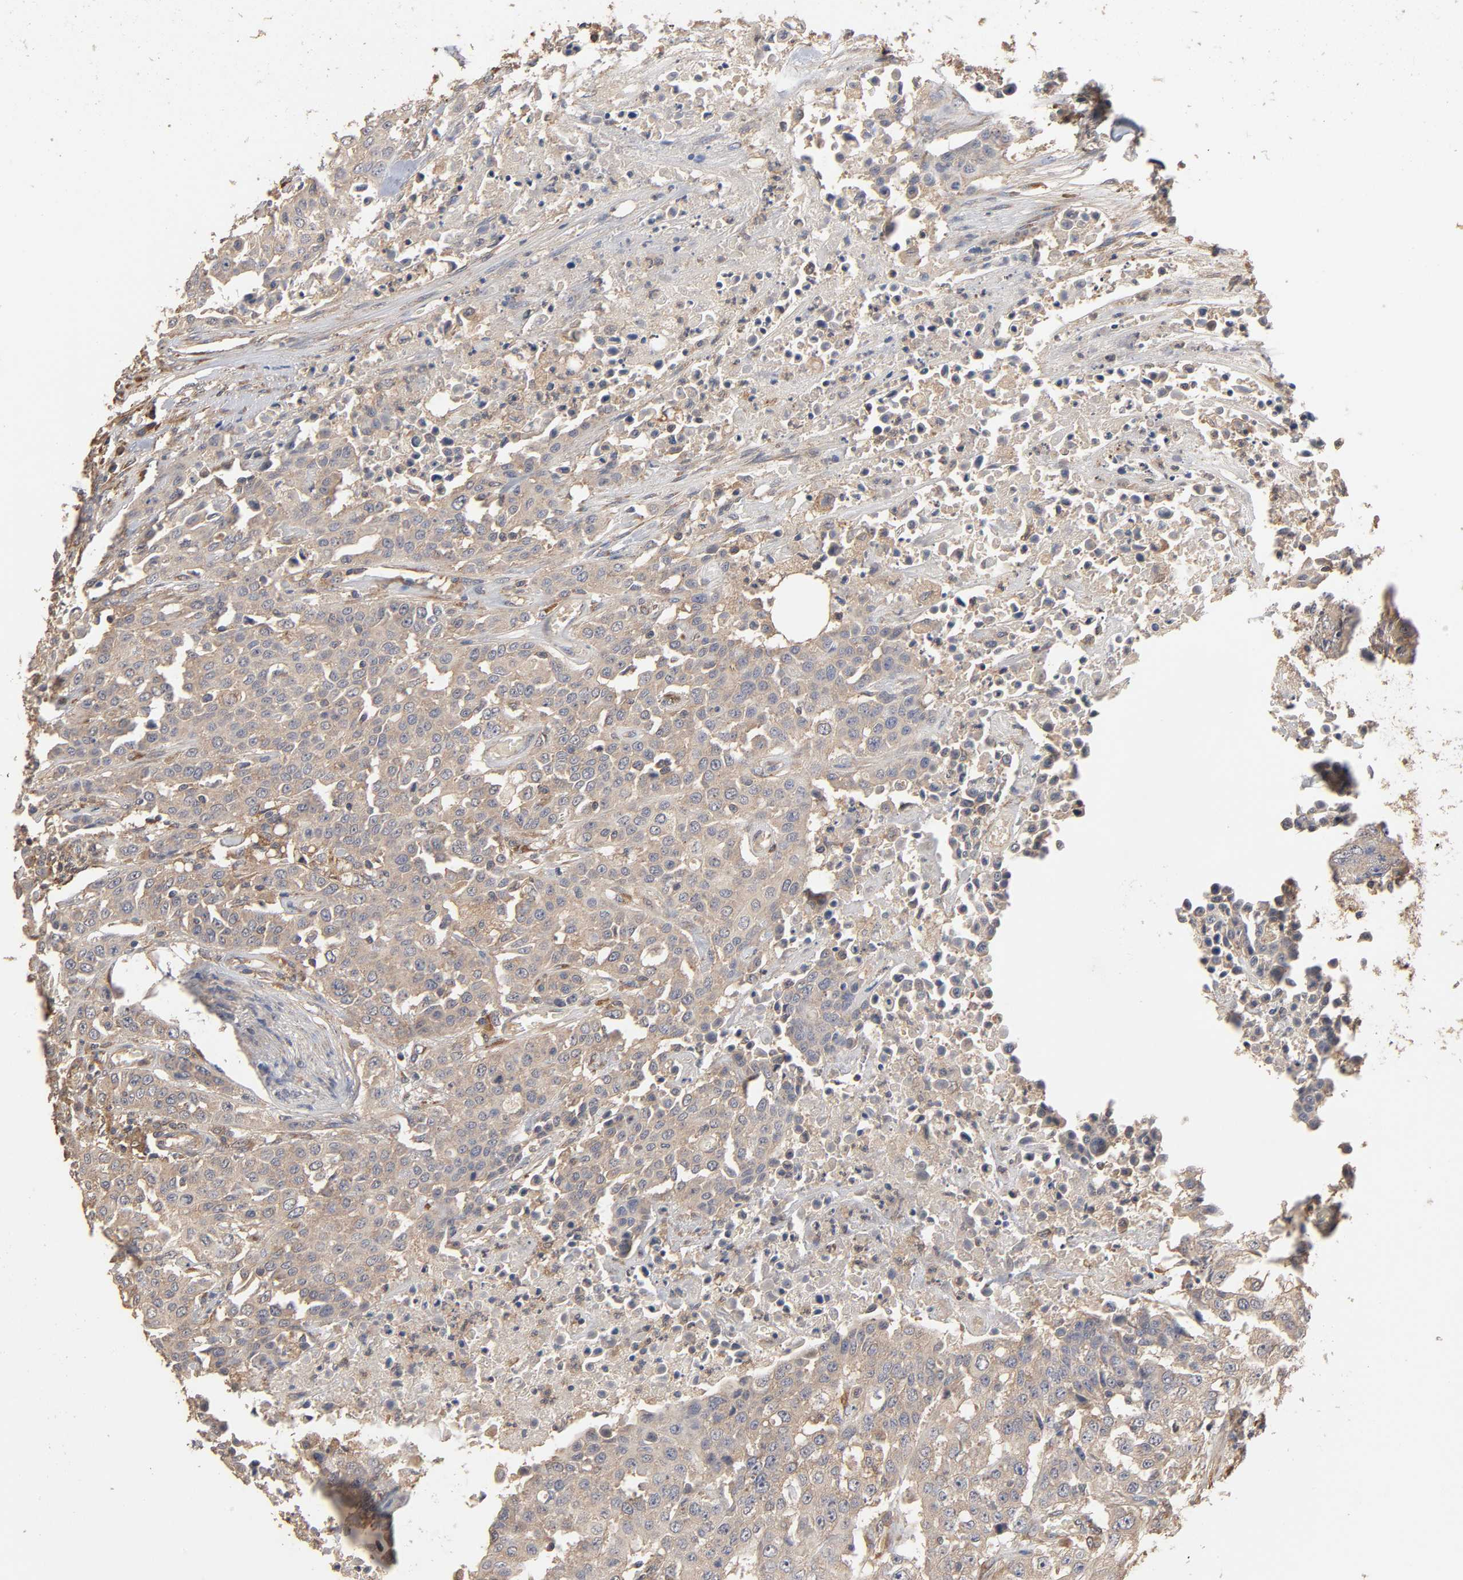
{"staining": {"intensity": "weak", "quantity": ">75%", "location": "cytoplasmic/membranous"}, "tissue": "urothelial cancer", "cell_type": "Tumor cells", "image_type": "cancer", "snomed": [{"axis": "morphology", "description": "Urothelial carcinoma, High grade"}, {"axis": "topography", "description": "Urinary bladder"}], "caption": "Tumor cells reveal low levels of weak cytoplasmic/membranous positivity in approximately >75% of cells in human urothelial cancer.", "gene": "EIF4G2", "patient": {"sex": "male", "age": 74}}